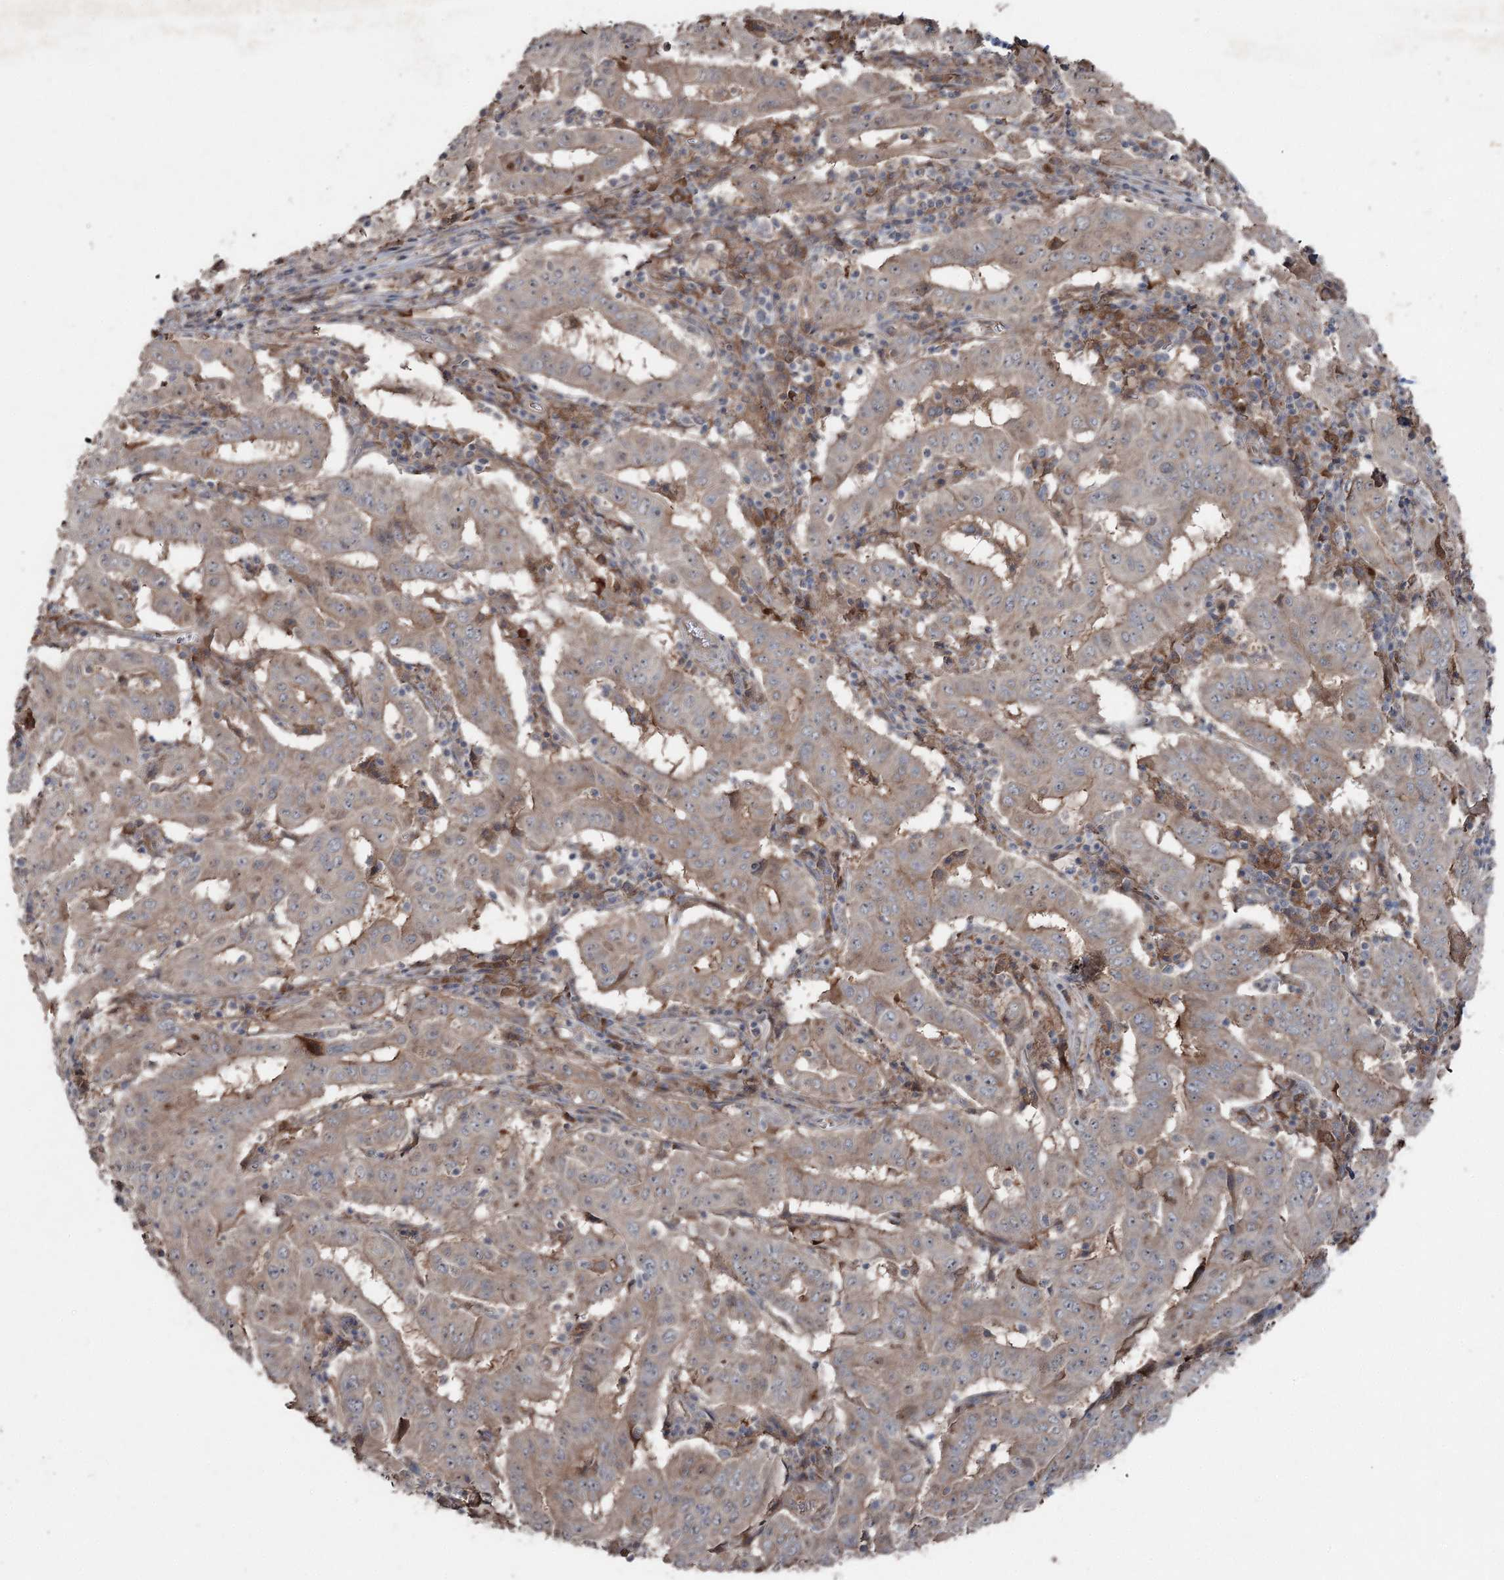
{"staining": {"intensity": "weak", "quantity": ">75%", "location": "cytoplasmic/membranous"}, "tissue": "pancreatic cancer", "cell_type": "Tumor cells", "image_type": "cancer", "snomed": [{"axis": "morphology", "description": "Adenocarcinoma, NOS"}, {"axis": "topography", "description": "Pancreas"}], "caption": "A high-resolution histopathology image shows IHC staining of adenocarcinoma (pancreatic), which displays weak cytoplasmic/membranous staining in about >75% of tumor cells.", "gene": "MAPK8IP2", "patient": {"sex": "male", "age": 63}}